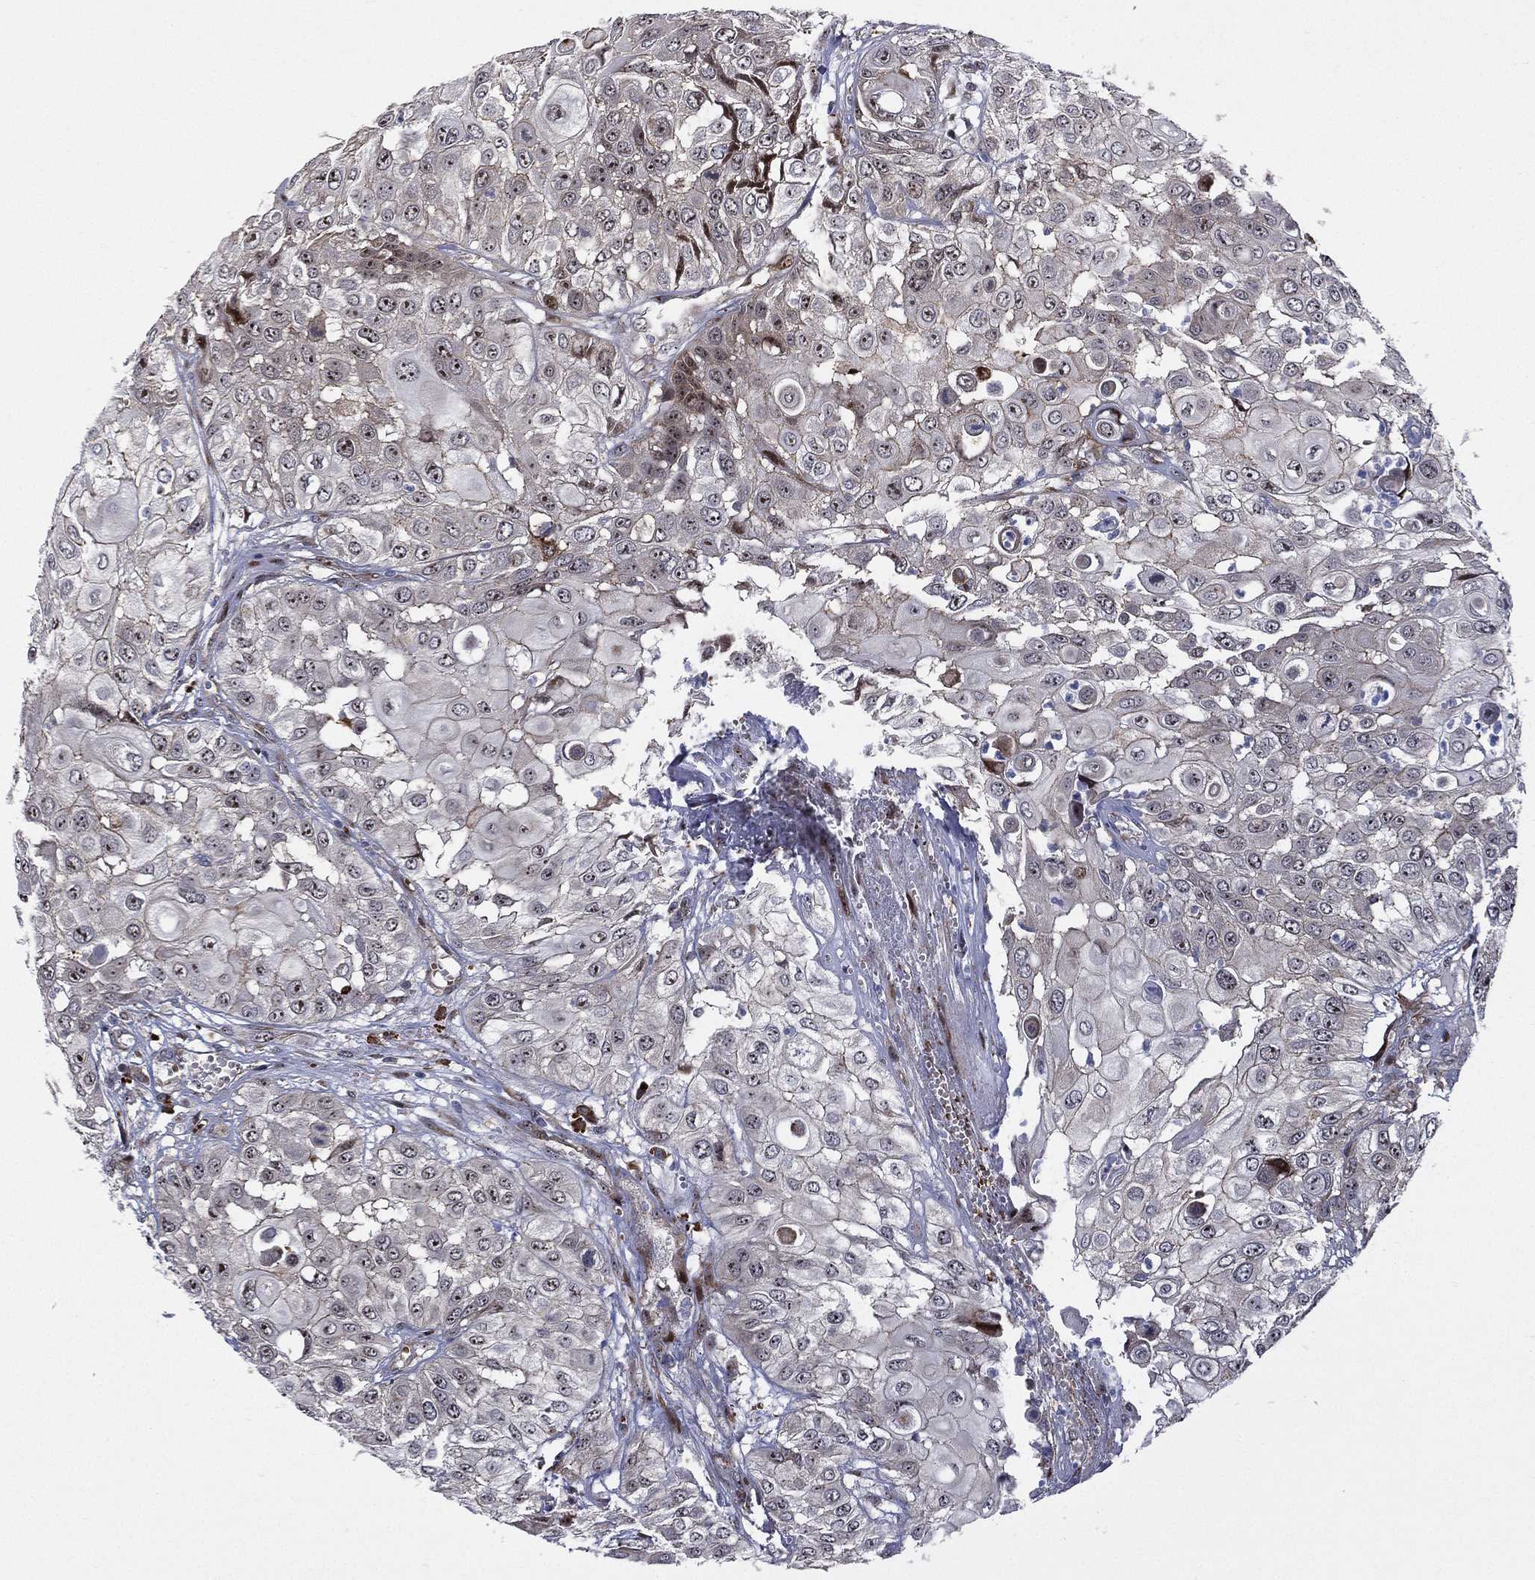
{"staining": {"intensity": "strong", "quantity": "<25%", "location": "nuclear"}, "tissue": "urothelial cancer", "cell_type": "Tumor cells", "image_type": "cancer", "snomed": [{"axis": "morphology", "description": "Urothelial carcinoma, High grade"}, {"axis": "topography", "description": "Urinary bladder"}], "caption": "The immunohistochemical stain labels strong nuclear expression in tumor cells of high-grade urothelial carcinoma tissue.", "gene": "VHL", "patient": {"sex": "female", "age": 79}}